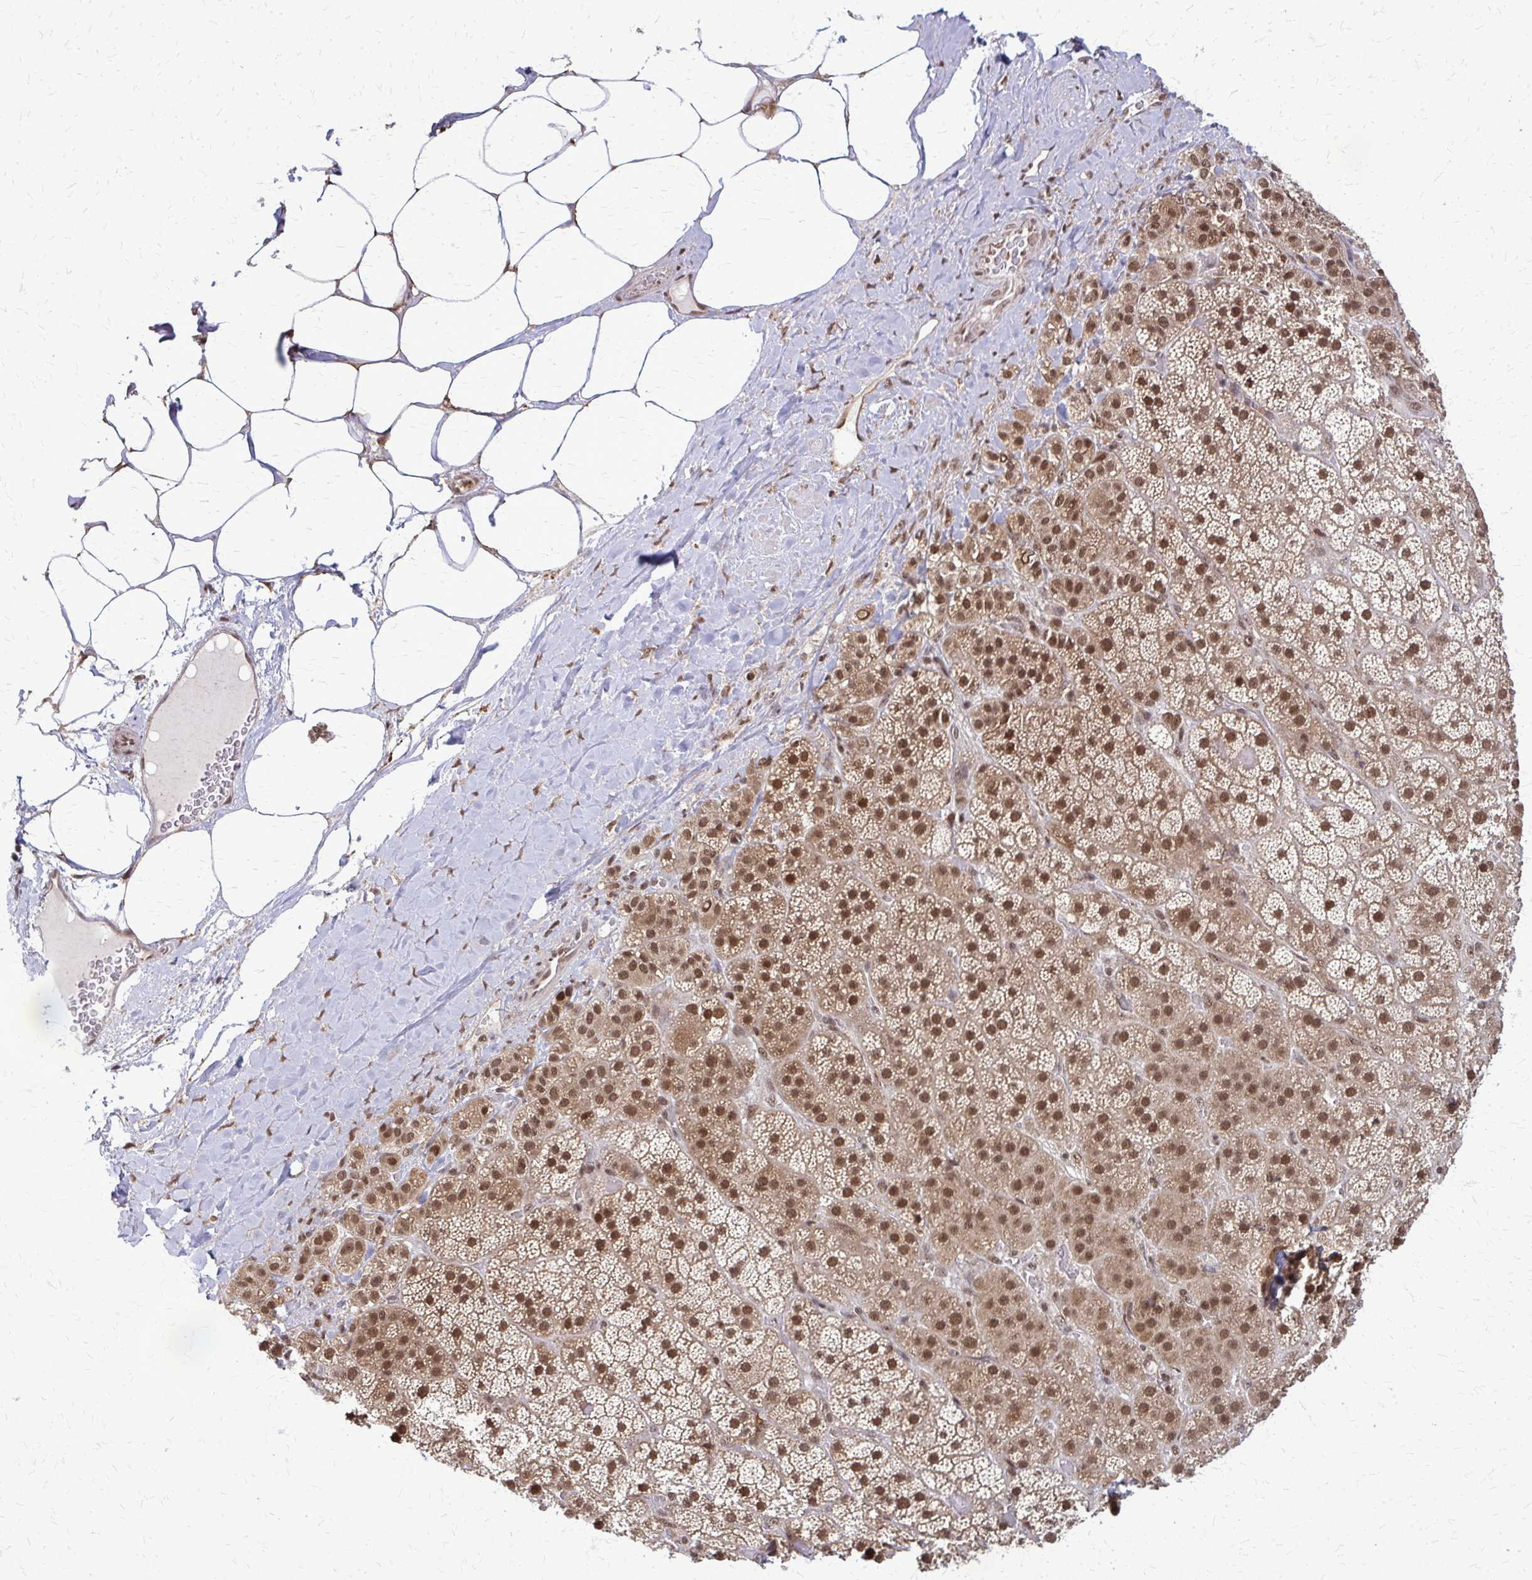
{"staining": {"intensity": "moderate", "quantity": ">75%", "location": "nuclear"}, "tissue": "adrenal gland", "cell_type": "Glandular cells", "image_type": "normal", "snomed": [{"axis": "morphology", "description": "Normal tissue, NOS"}, {"axis": "topography", "description": "Adrenal gland"}], "caption": "This photomicrograph shows IHC staining of benign human adrenal gland, with medium moderate nuclear expression in about >75% of glandular cells.", "gene": "HDAC3", "patient": {"sex": "male", "age": 57}}